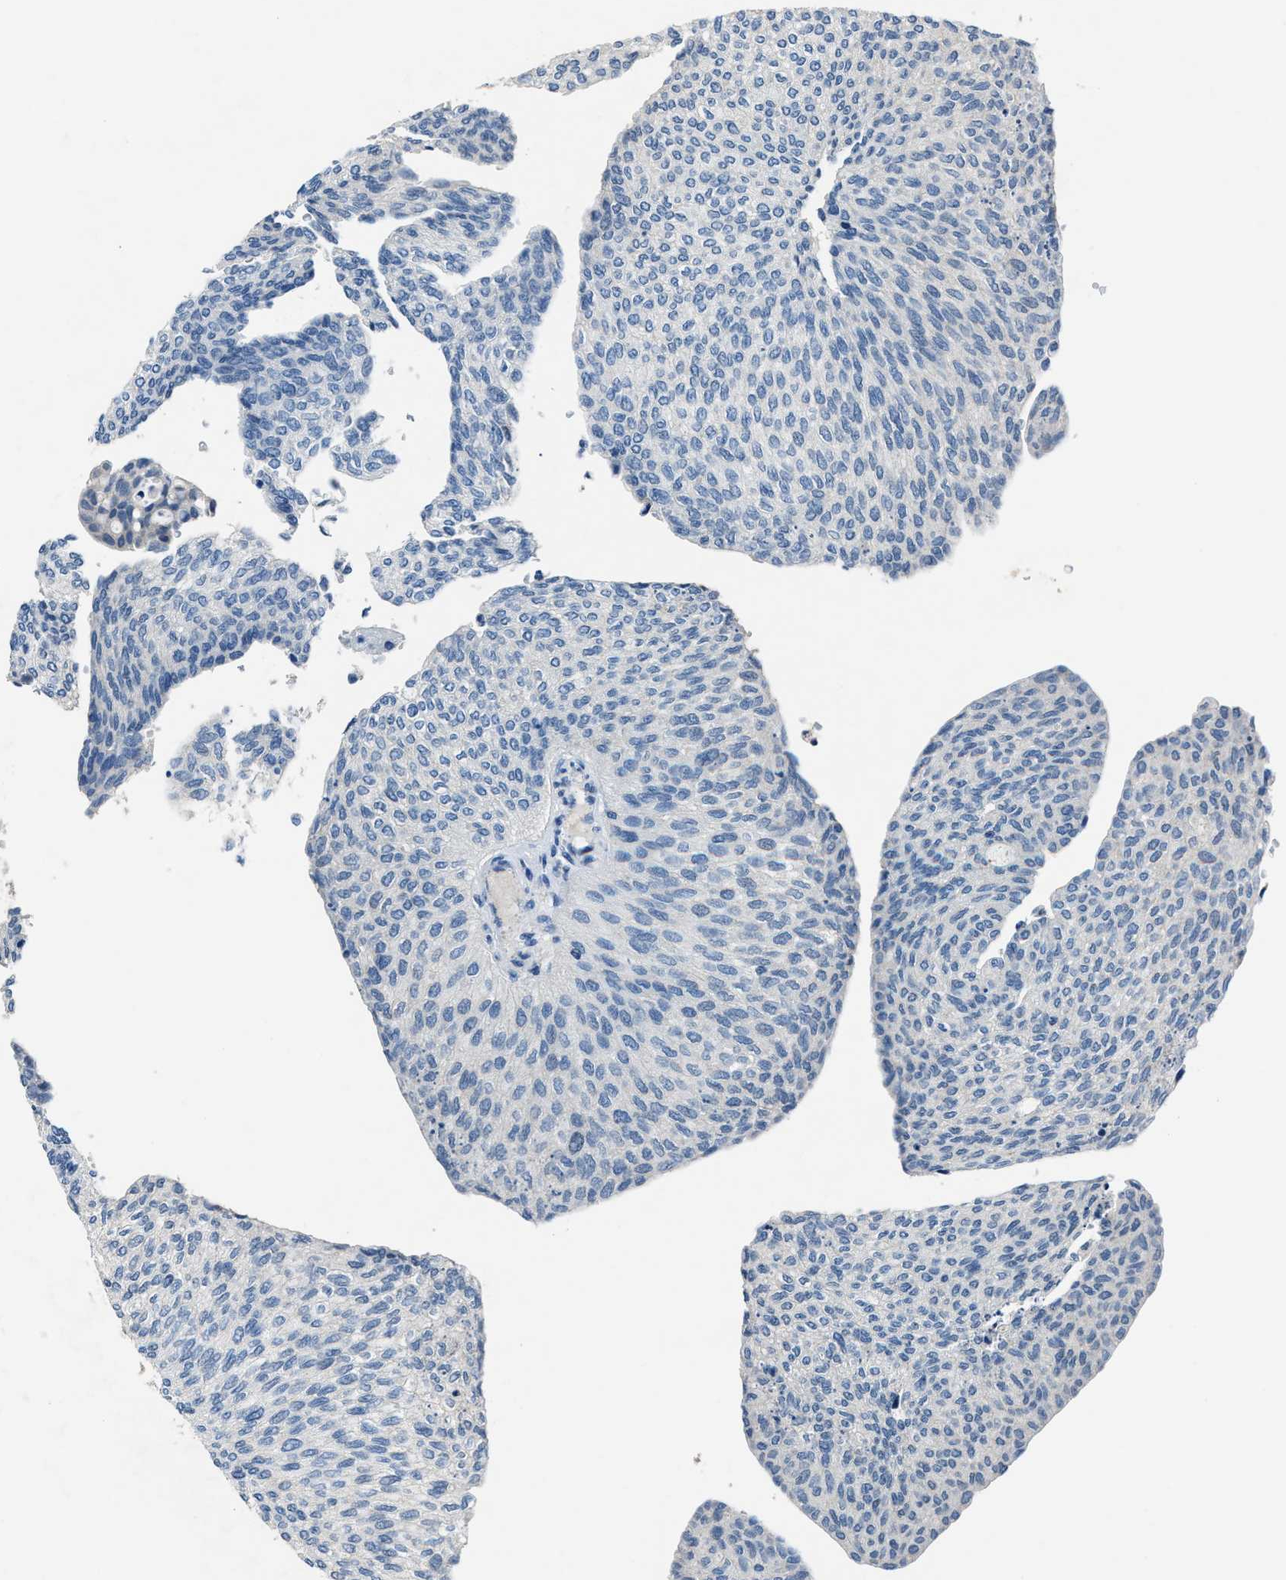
{"staining": {"intensity": "negative", "quantity": "none", "location": "none"}, "tissue": "urothelial cancer", "cell_type": "Tumor cells", "image_type": "cancer", "snomed": [{"axis": "morphology", "description": "Urothelial carcinoma, Low grade"}, {"axis": "topography", "description": "Urinary bladder"}], "caption": "DAB immunohistochemical staining of human urothelial carcinoma (low-grade) demonstrates no significant positivity in tumor cells.", "gene": "ADAM2", "patient": {"sex": "female", "age": 79}}